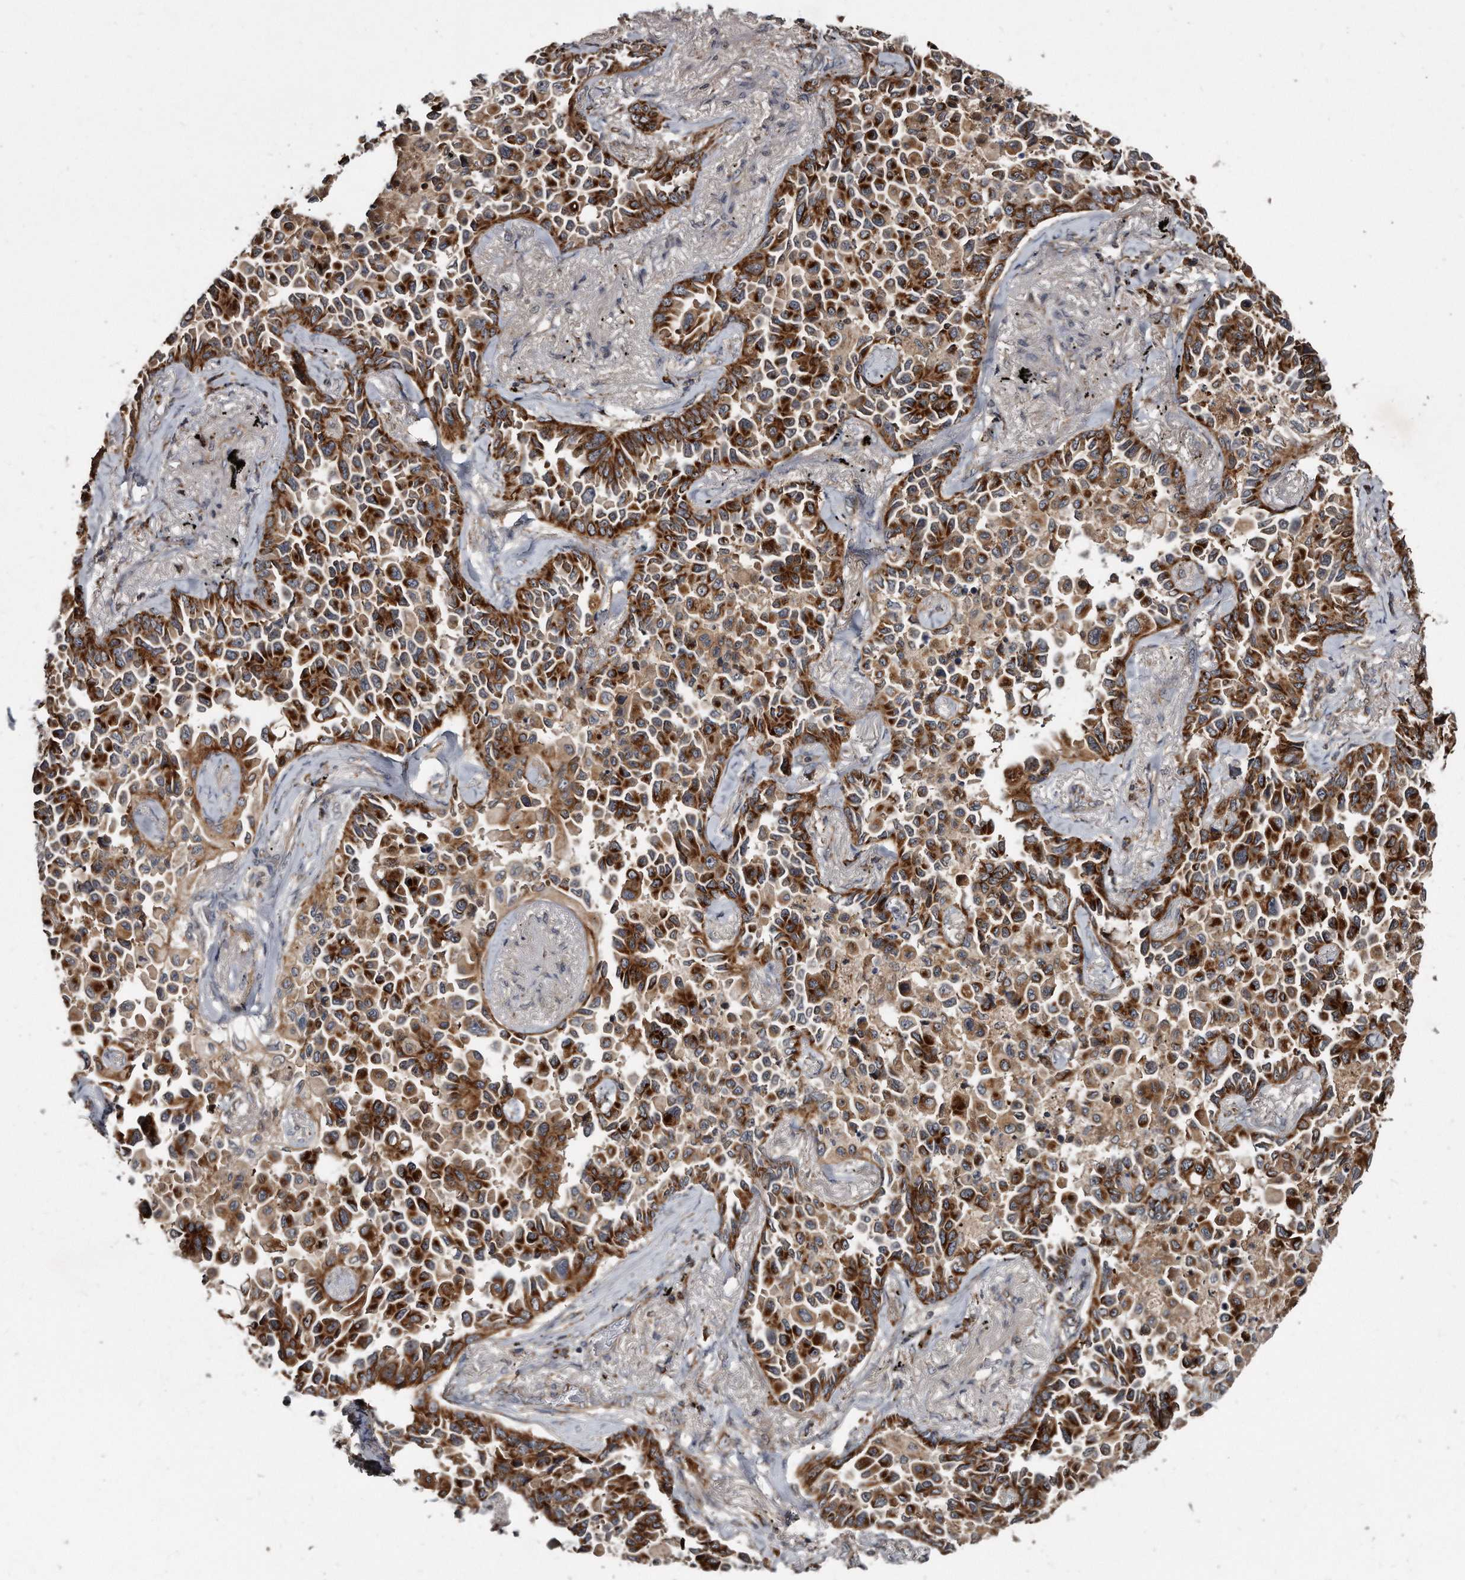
{"staining": {"intensity": "strong", "quantity": ">75%", "location": "cytoplasmic/membranous"}, "tissue": "lung cancer", "cell_type": "Tumor cells", "image_type": "cancer", "snomed": [{"axis": "morphology", "description": "Adenocarcinoma, NOS"}, {"axis": "topography", "description": "Lung"}], "caption": "Immunohistochemical staining of lung adenocarcinoma reveals strong cytoplasmic/membranous protein positivity in about >75% of tumor cells.", "gene": "FAM136A", "patient": {"sex": "female", "age": 67}}